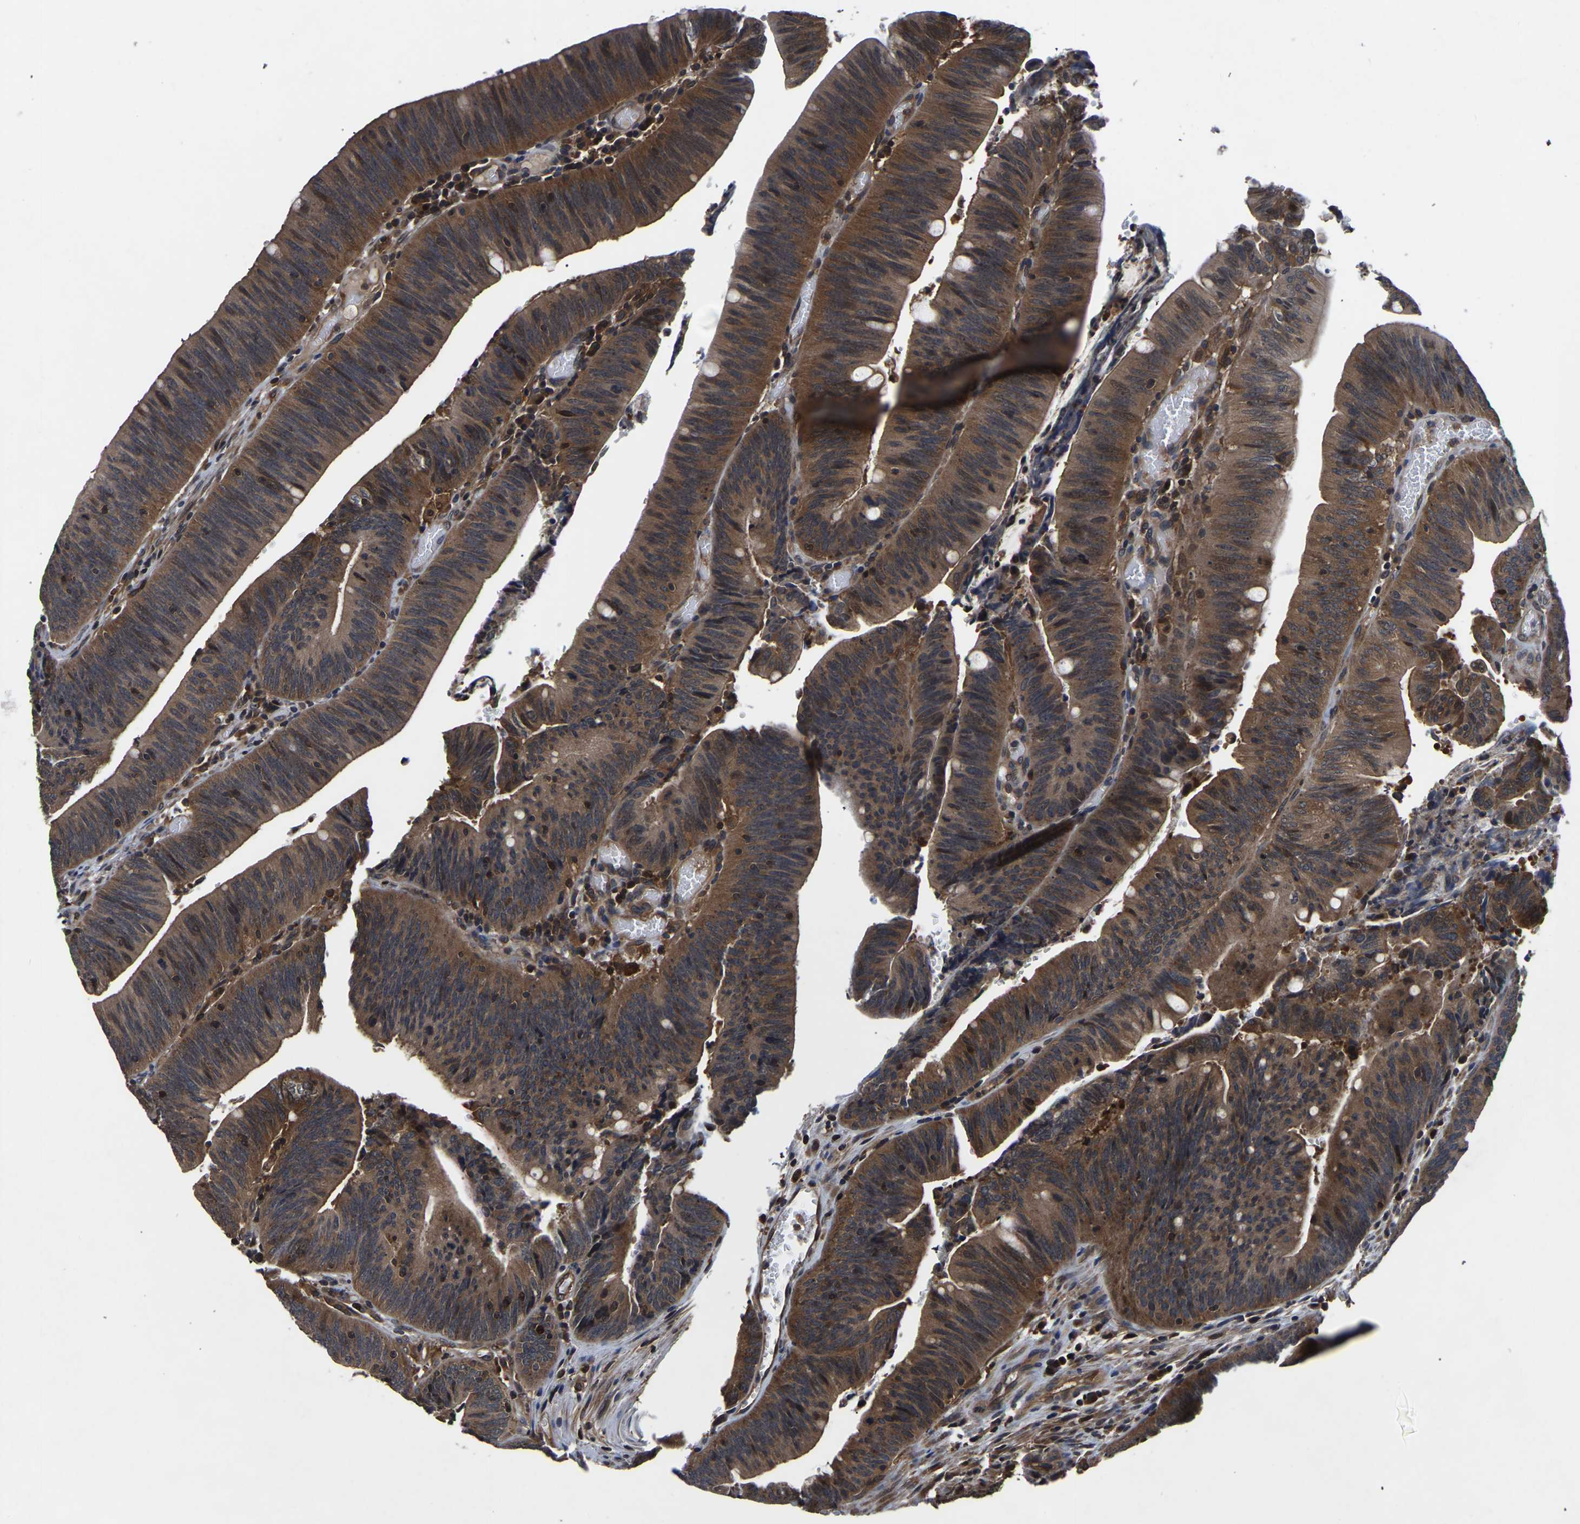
{"staining": {"intensity": "moderate", "quantity": ">75%", "location": "cytoplasmic/membranous"}, "tissue": "colorectal cancer", "cell_type": "Tumor cells", "image_type": "cancer", "snomed": [{"axis": "morphology", "description": "Normal tissue, NOS"}, {"axis": "morphology", "description": "Adenocarcinoma, NOS"}, {"axis": "topography", "description": "Rectum"}], "caption": "Protein staining by immunohistochemistry displays moderate cytoplasmic/membranous staining in about >75% of tumor cells in adenocarcinoma (colorectal).", "gene": "FGD5", "patient": {"sex": "female", "age": 66}}